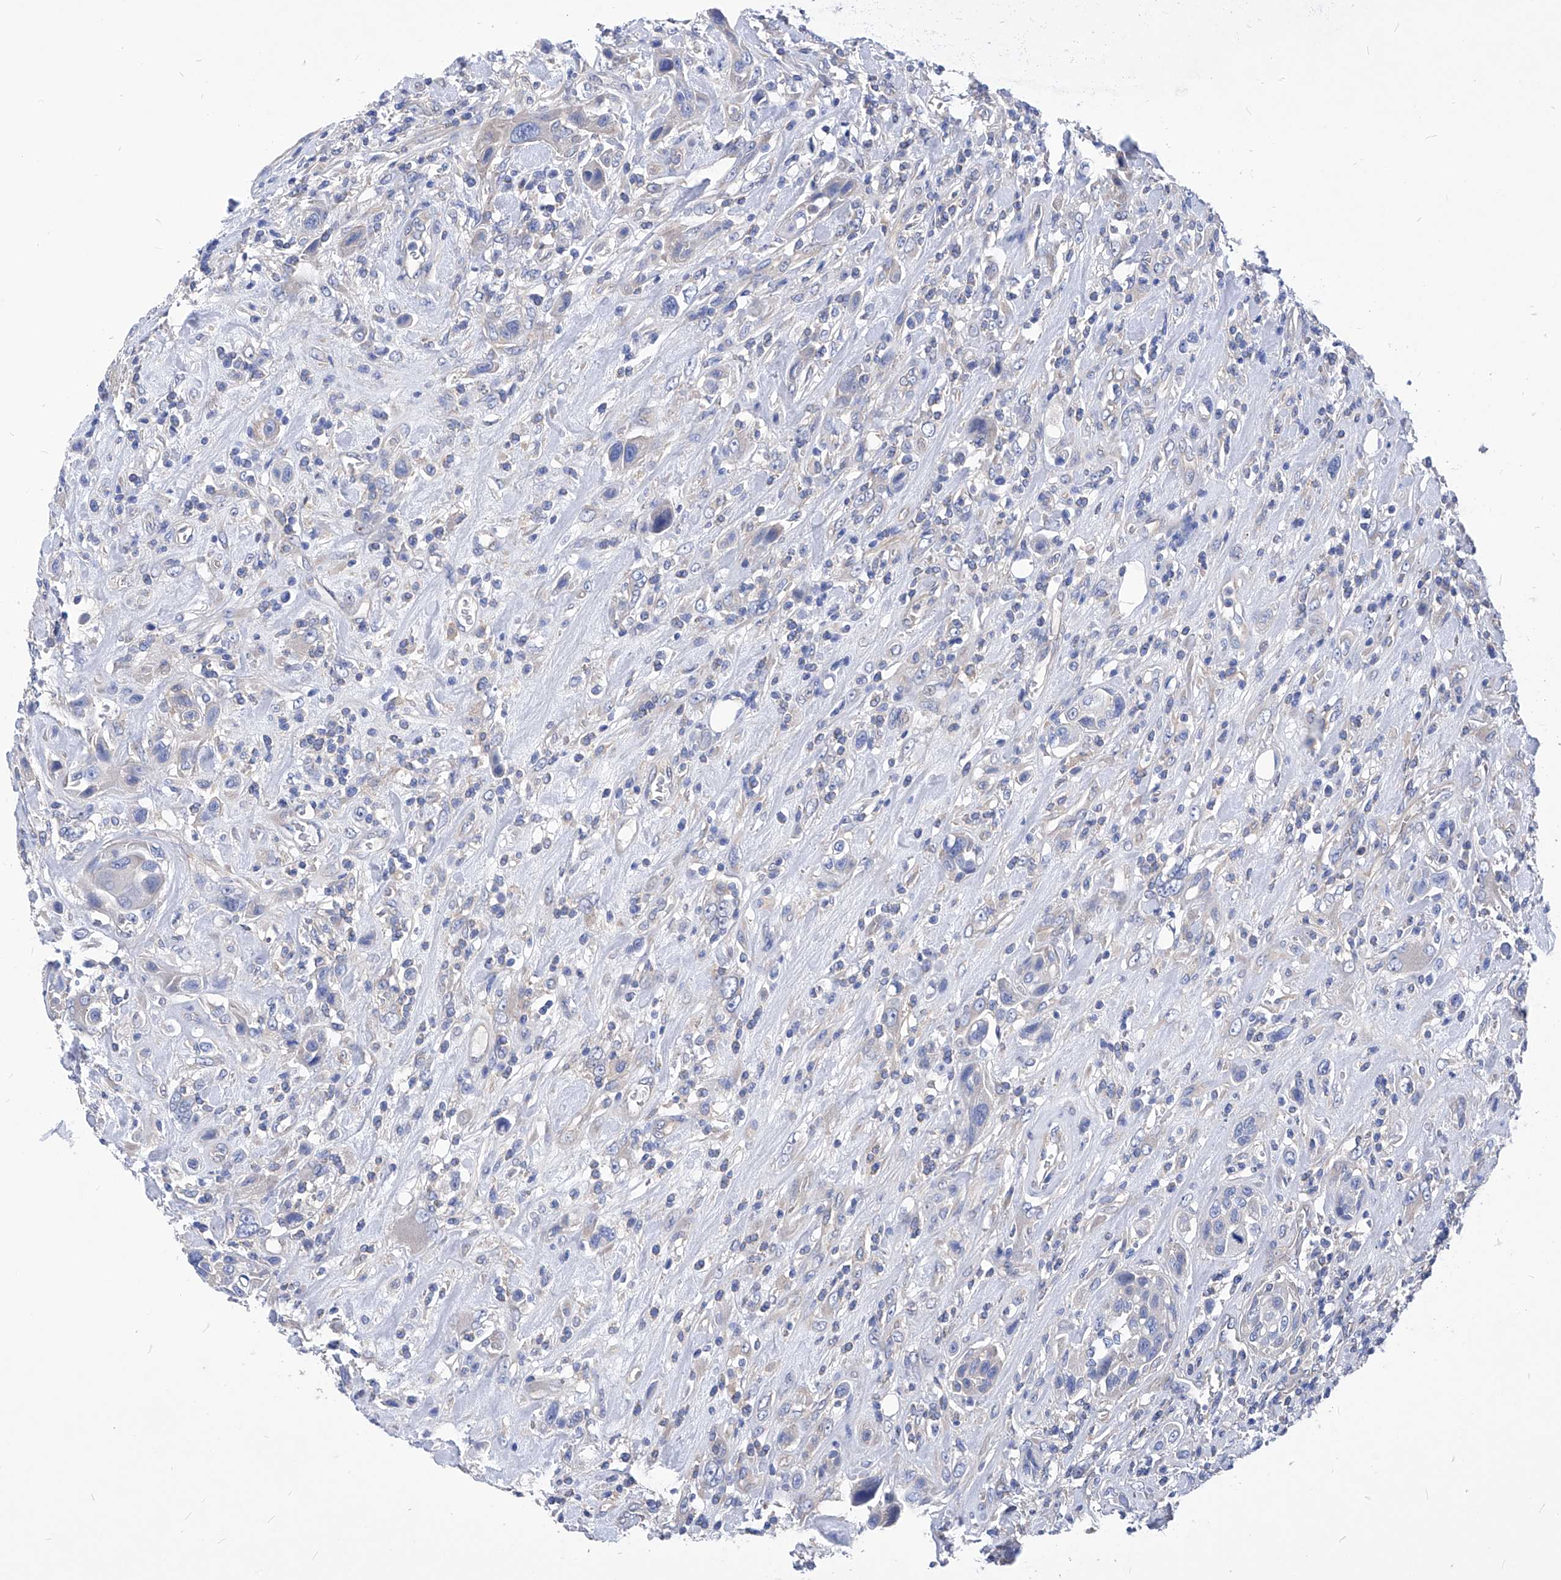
{"staining": {"intensity": "negative", "quantity": "none", "location": "none"}, "tissue": "urothelial cancer", "cell_type": "Tumor cells", "image_type": "cancer", "snomed": [{"axis": "morphology", "description": "Urothelial carcinoma, High grade"}, {"axis": "topography", "description": "Urinary bladder"}], "caption": "Tumor cells show no significant protein expression in urothelial cancer.", "gene": "XPNPEP1", "patient": {"sex": "male", "age": 50}}